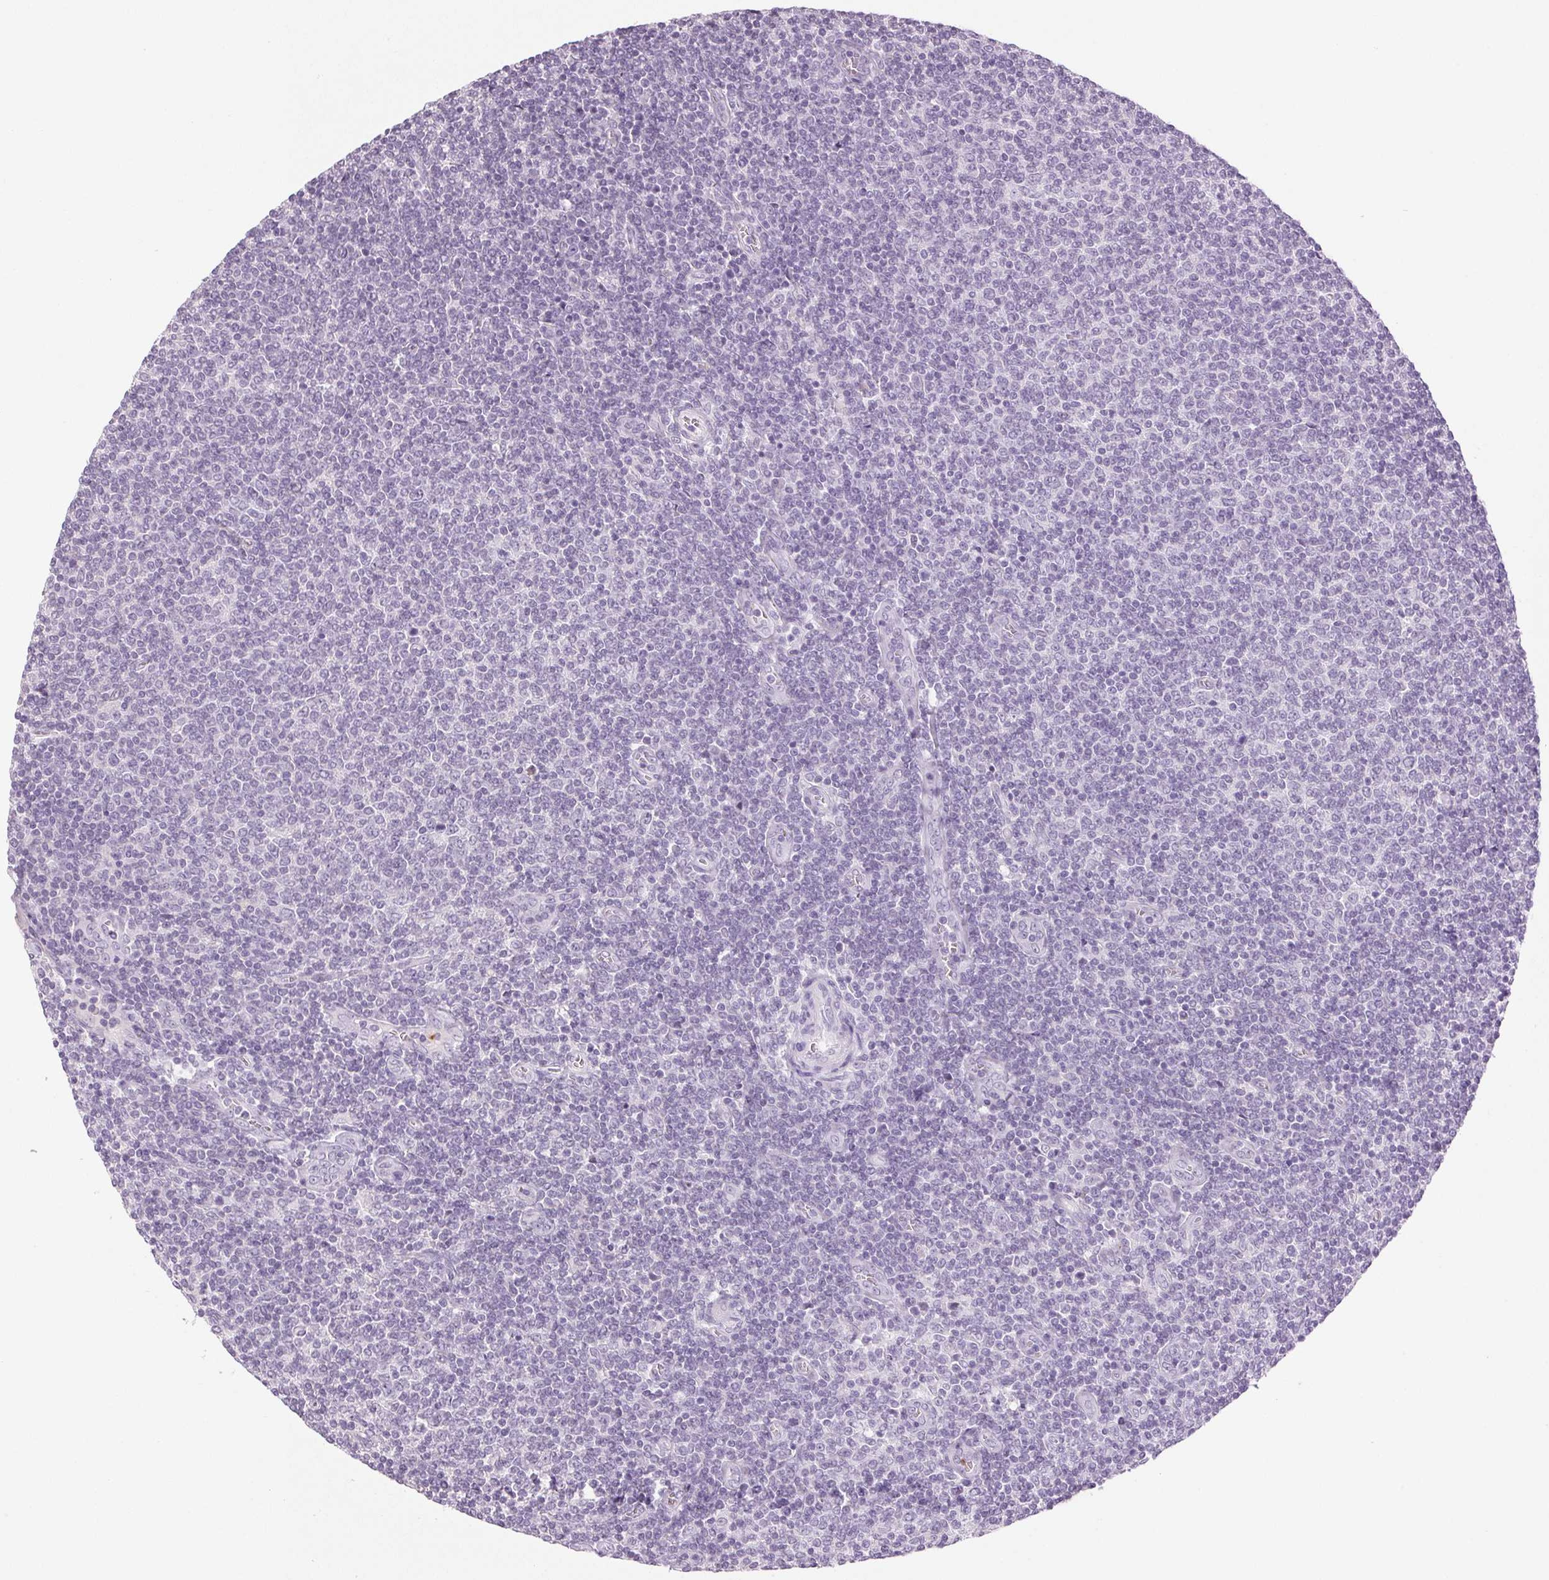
{"staining": {"intensity": "negative", "quantity": "none", "location": "none"}, "tissue": "lymphoma", "cell_type": "Tumor cells", "image_type": "cancer", "snomed": [{"axis": "morphology", "description": "Malignant lymphoma, non-Hodgkin's type, Low grade"}, {"axis": "topography", "description": "Lymph node"}], "caption": "The photomicrograph reveals no significant positivity in tumor cells of lymphoma. (DAB (3,3'-diaminobenzidine) IHC with hematoxylin counter stain).", "gene": "LTF", "patient": {"sex": "male", "age": 52}}